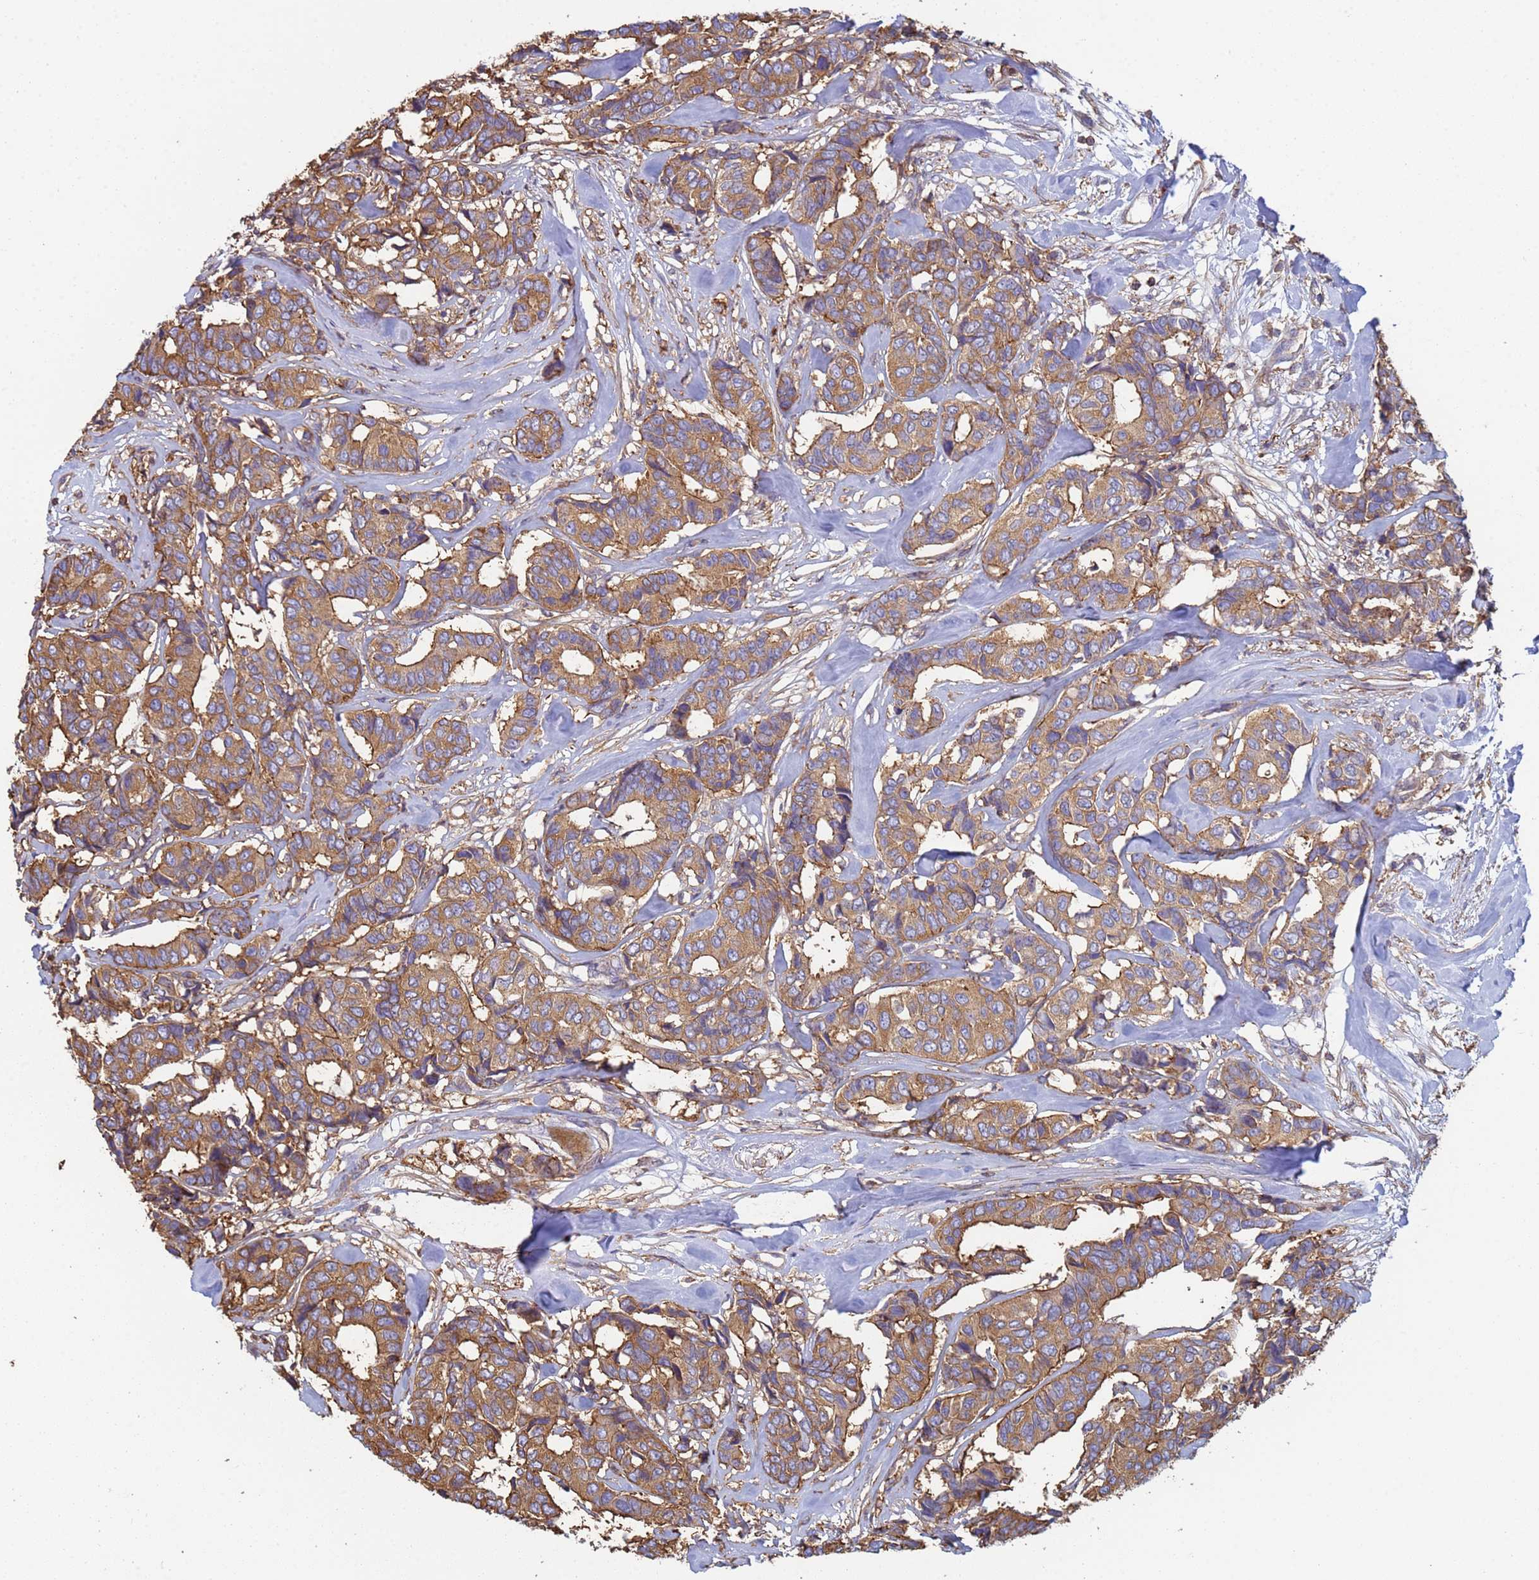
{"staining": {"intensity": "moderate", "quantity": ">75%", "location": "cytoplasmic/membranous"}, "tissue": "breast cancer", "cell_type": "Tumor cells", "image_type": "cancer", "snomed": [{"axis": "morphology", "description": "Duct carcinoma"}, {"axis": "topography", "description": "Breast"}], "caption": "Immunohistochemical staining of breast cancer (intraductal carcinoma) exhibits moderate cytoplasmic/membranous protein expression in about >75% of tumor cells. The protein is stained brown, and the nuclei are stained in blue (DAB IHC with brightfield microscopy, high magnification).", "gene": "ZNG1B", "patient": {"sex": "female", "age": 87}}